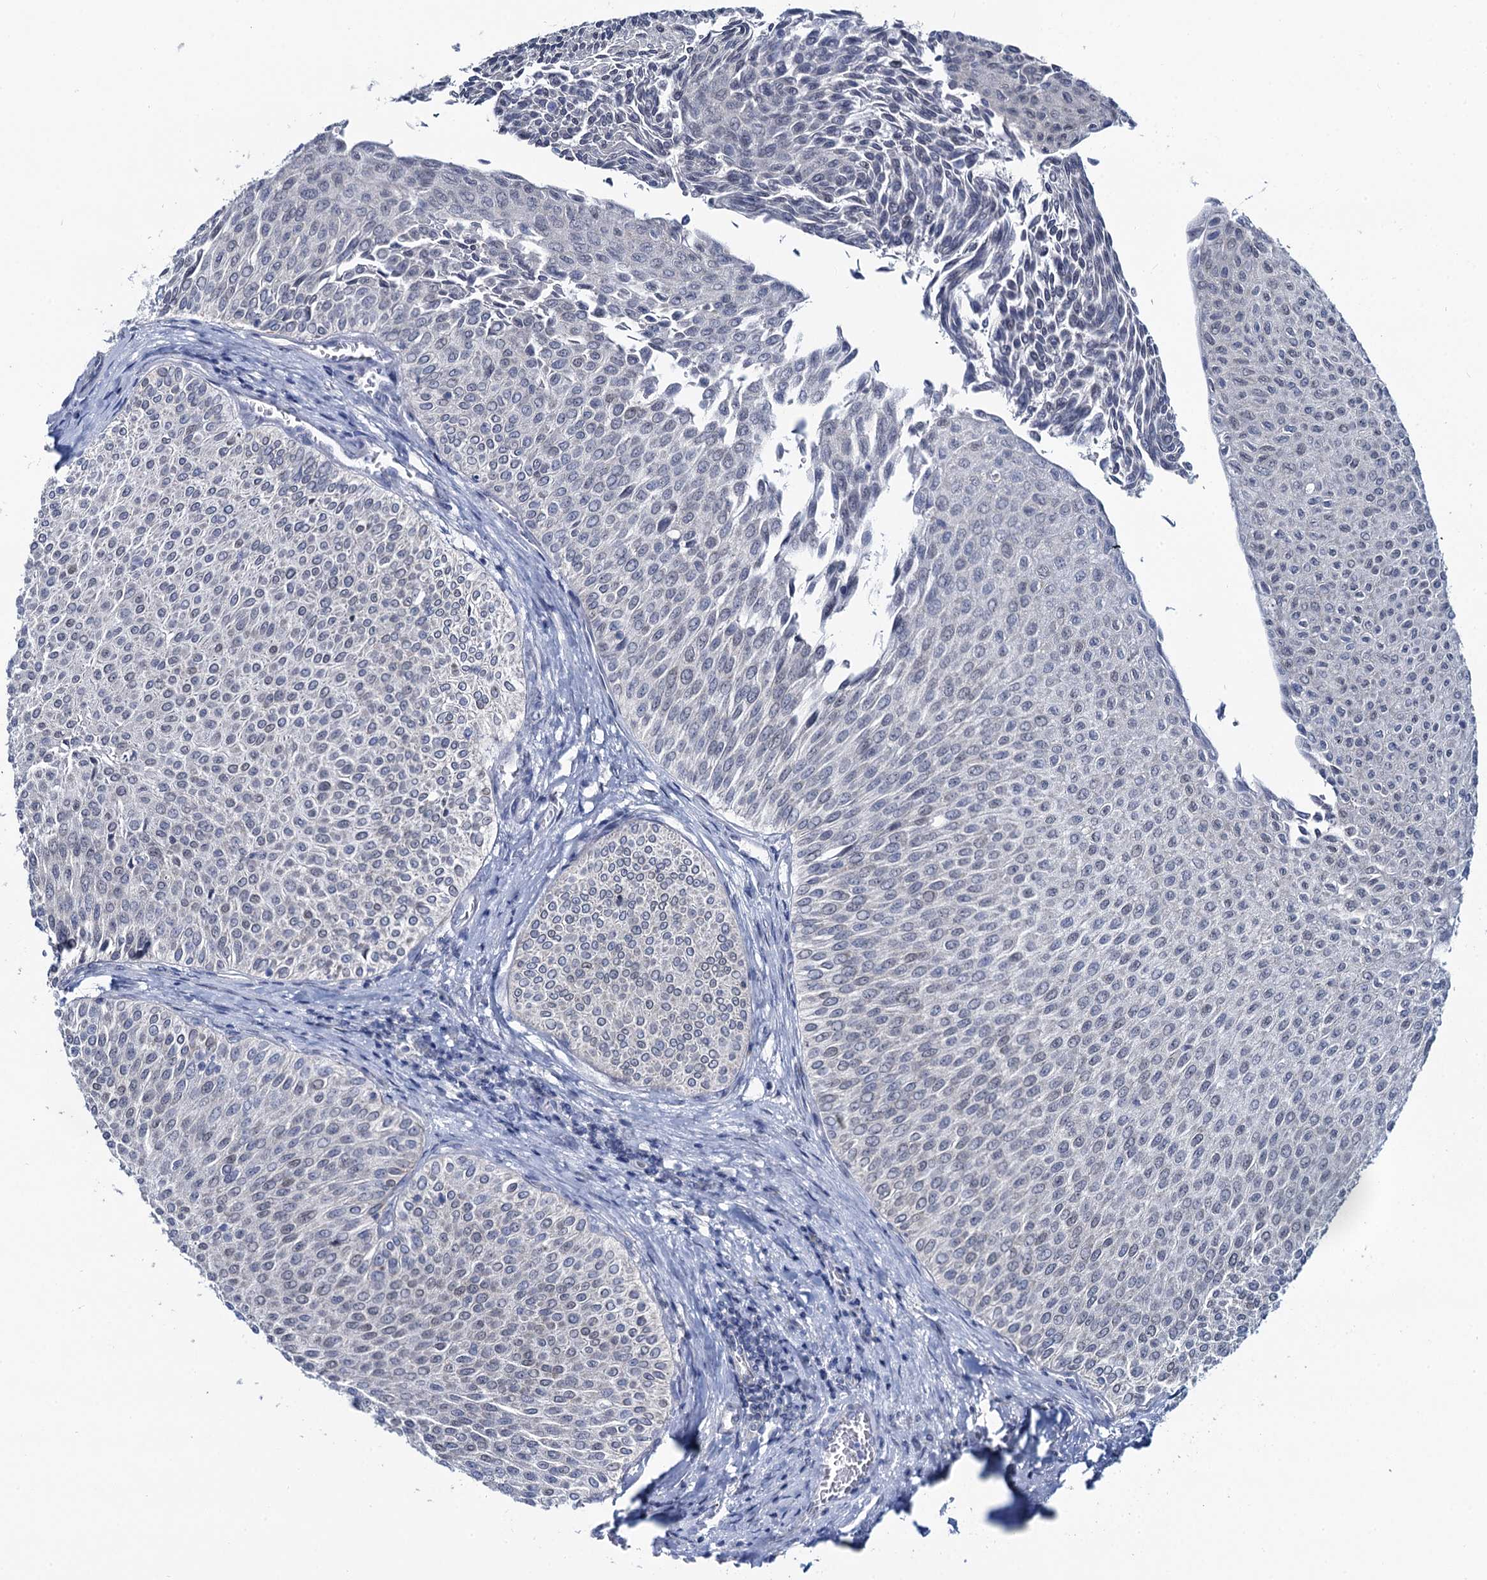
{"staining": {"intensity": "negative", "quantity": "none", "location": "none"}, "tissue": "urothelial cancer", "cell_type": "Tumor cells", "image_type": "cancer", "snomed": [{"axis": "morphology", "description": "Urothelial carcinoma, Low grade"}, {"axis": "topography", "description": "Urinary bladder"}], "caption": "High power microscopy photomicrograph of an immunohistochemistry photomicrograph of urothelial cancer, revealing no significant expression in tumor cells.", "gene": "TOX3", "patient": {"sex": "male", "age": 78}}